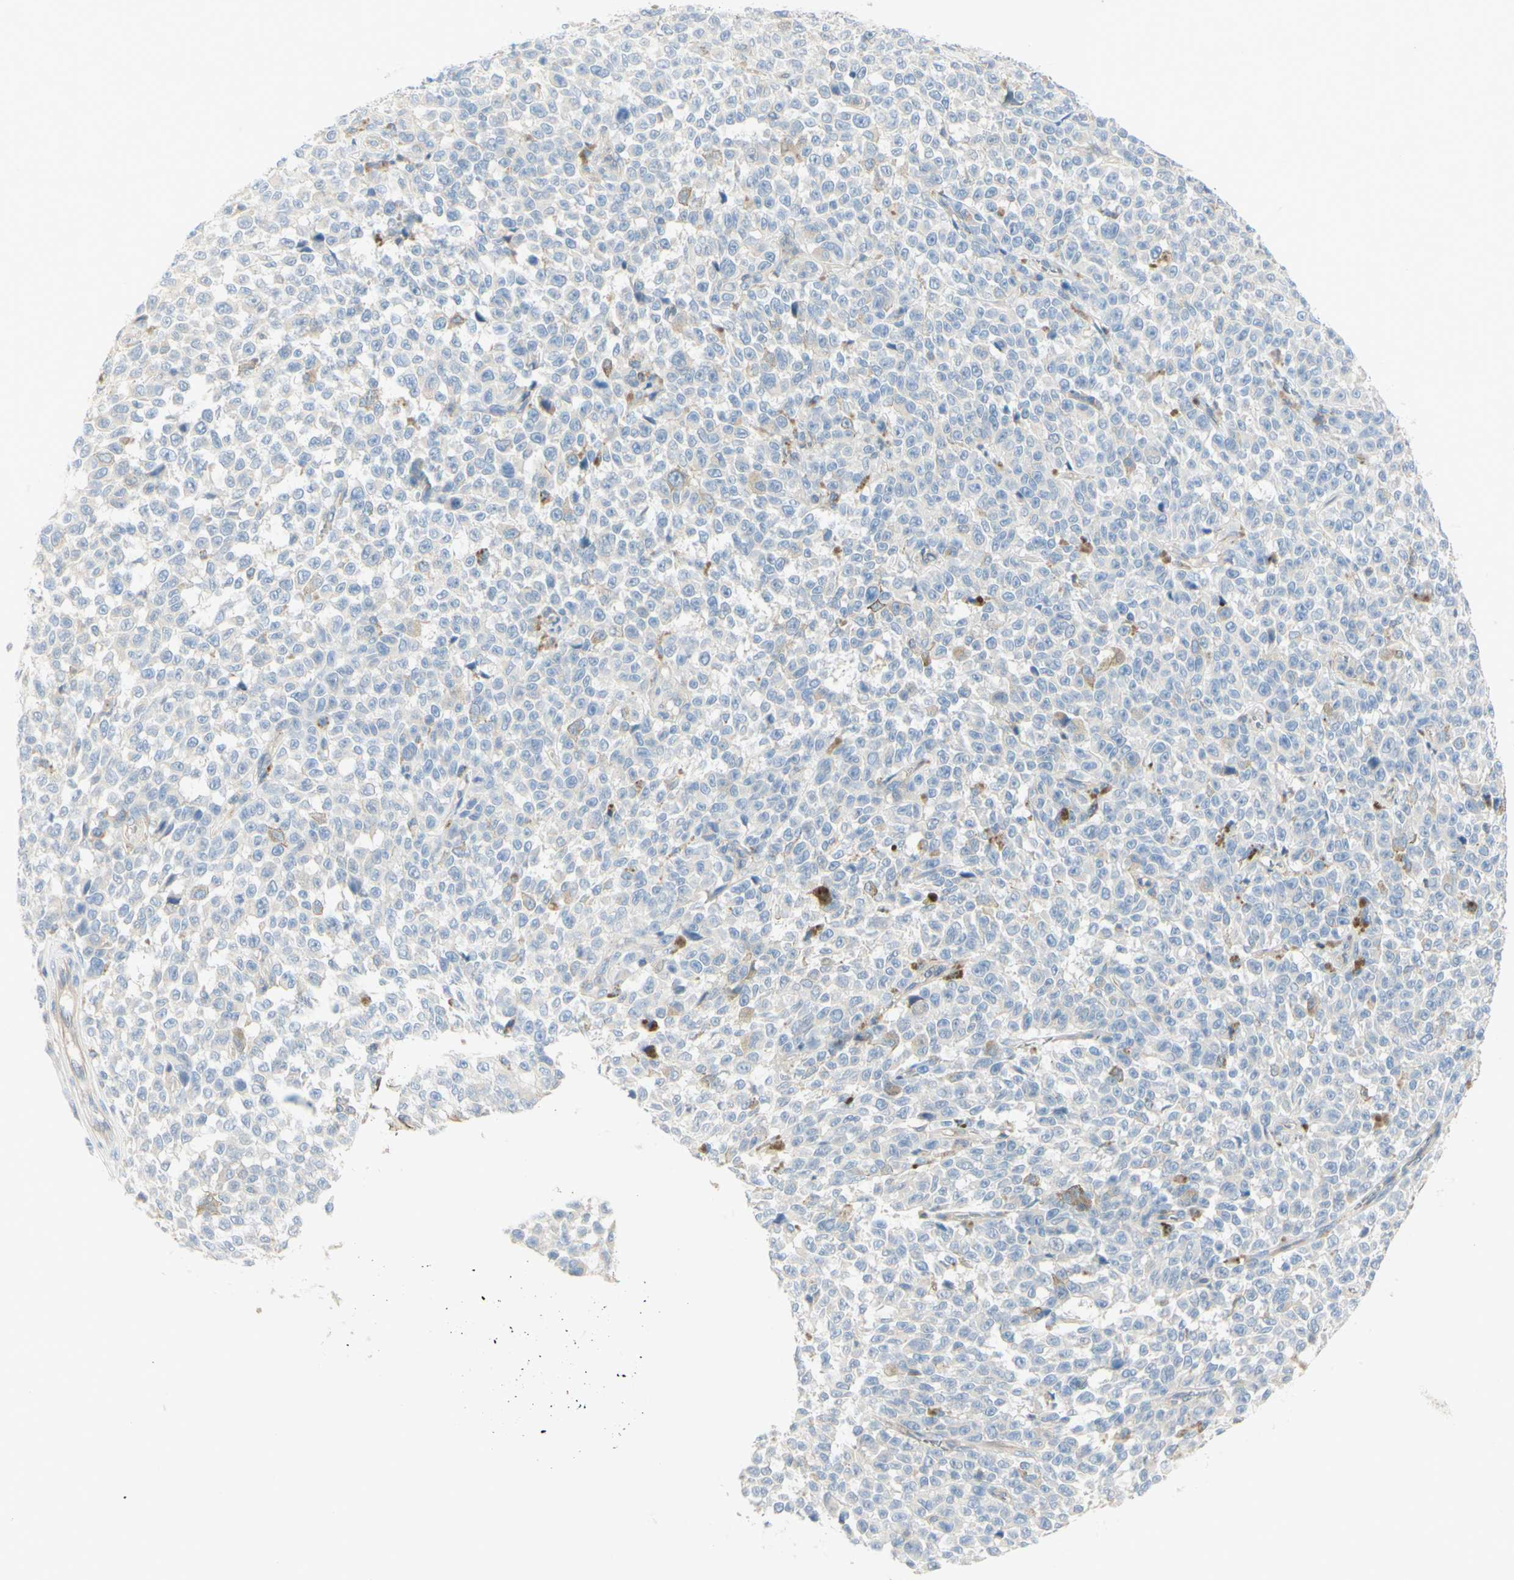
{"staining": {"intensity": "negative", "quantity": "none", "location": "none"}, "tissue": "melanoma", "cell_type": "Tumor cells", "image_type": "cancer", "snomed": [{"axis": "morphology", "description": "Malignant melanoma, NOS"}, {"axis": "topography", "description": "Skin"}], "caption": "Malignant melanoma was stained to show a protein in brown. There is no significant staining in tumor cells.", "gene": "MTM1", "patient": {"sex": "female", "age": 82}}